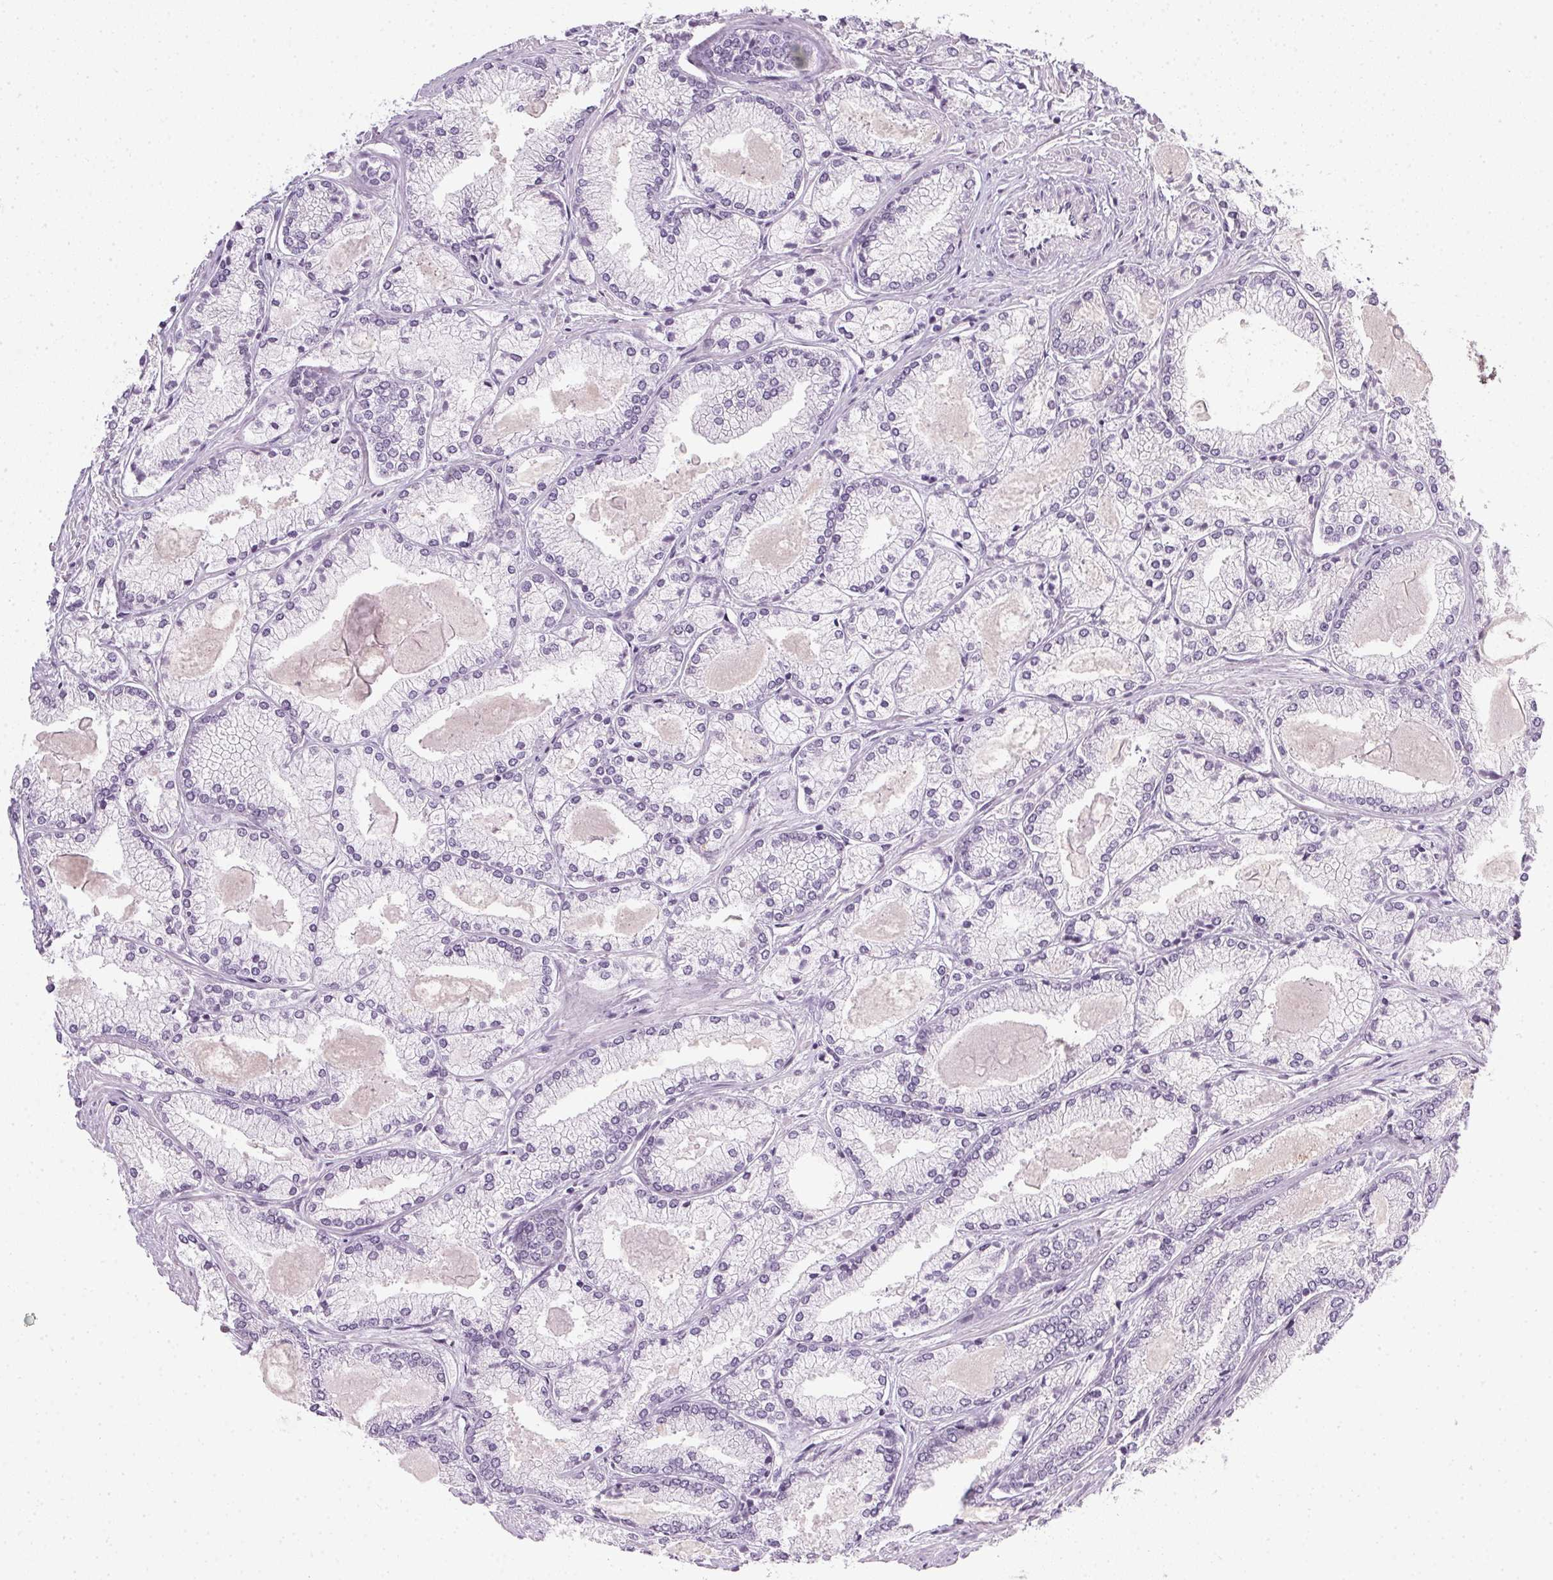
{"staining": {"intensity": "negative", "quantity": "none", "location": "none"}, "tissue": "prostate cancer", "cell_type": "Tumor cells", "image_type": "cancer", "snomed": [{"axis": "morphology", "description": "Adenocarcinoma, High grade"}, {"axis": "topography", "description": "Prostate"}], "caption": "Immunohistochemical staining of human prostate cancer (adenocarcinoma (high-grade)) exhibits no significant staining in tumor cells.", "gene": "TMEM72", "patient": {"sex": "male", "age": 68}}